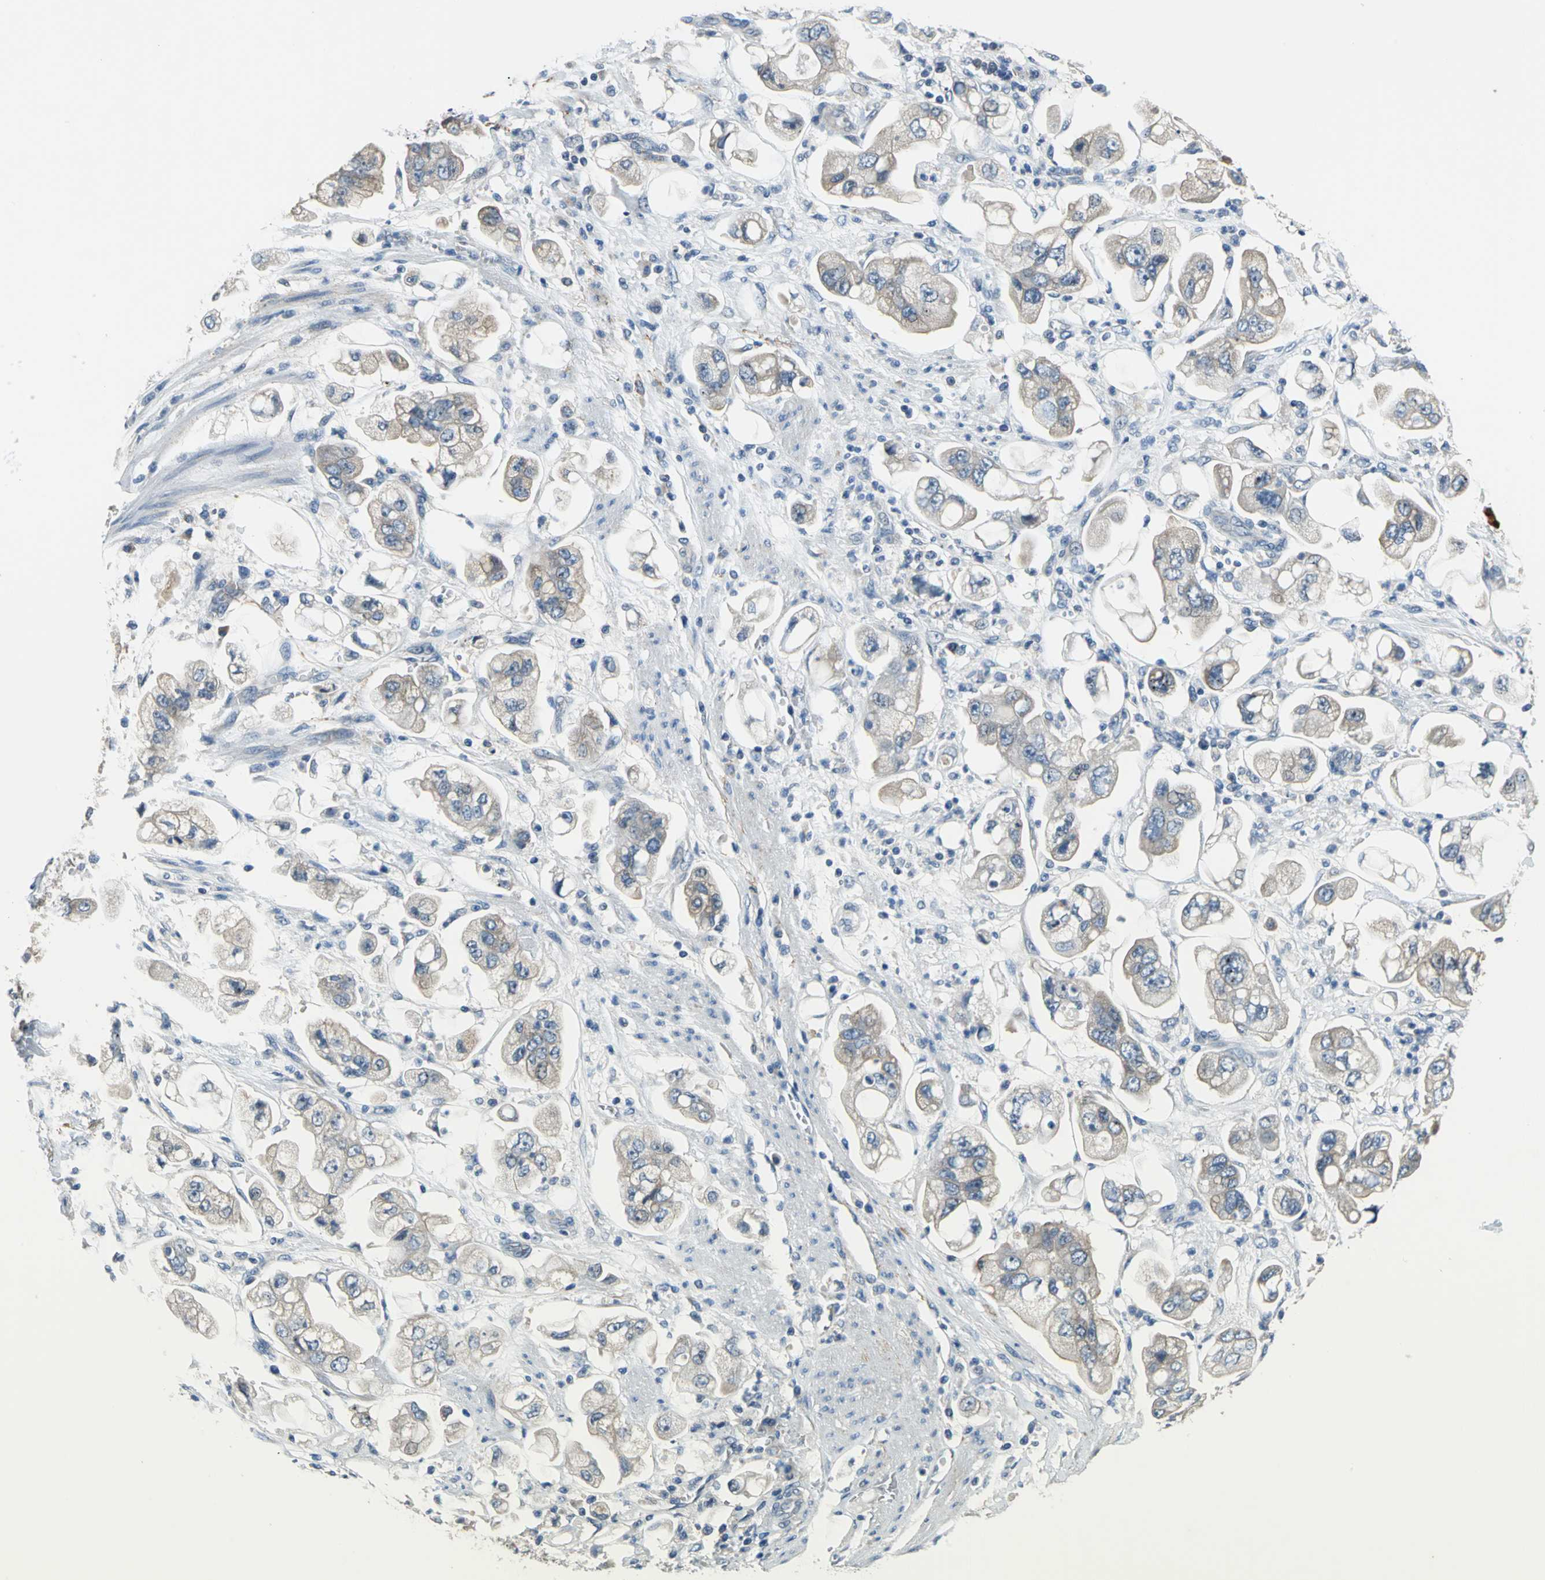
{"staining": {"intensity": "moderate", "quantity": "<25%", "location": "cytoplasmic/membranous"}, "tissue": "stomach cancer", "cell_type": "Tumor cells", "image_type": "cancer", "snomed": [{"axis": "morphology", "description": "Adenocarcinoma, NOS"}, {"axis": "topography", "description": "Stomach"}], "caption": "The histopathology image reveals a brown stain indicating the presence of a protein in the cytoplasmic/membranous of tumor cells in stomach cancer.", "gene": "SLC16A7", "patient": {"sex": "male", "age": 62}}